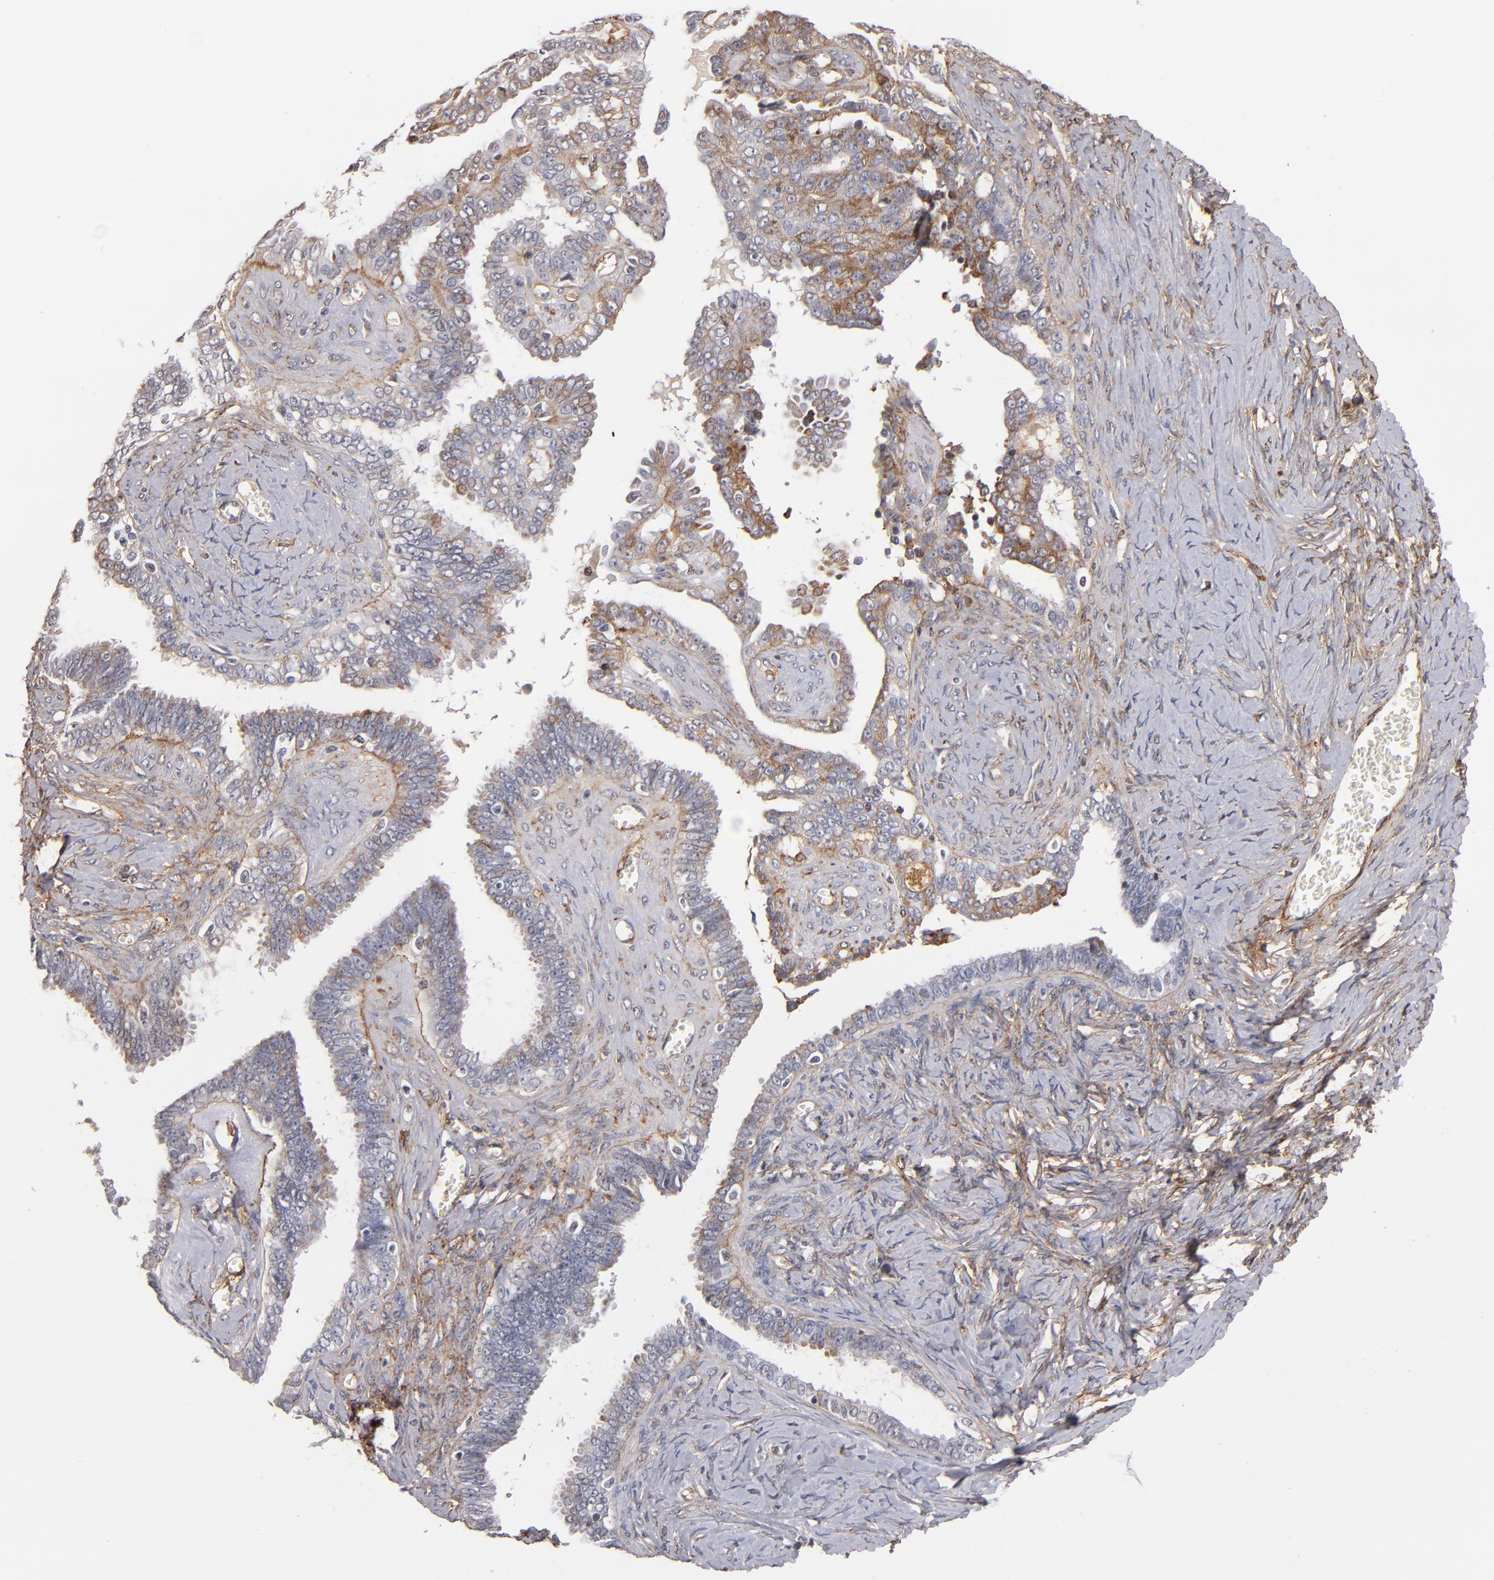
{"staining": {"intensity": "moderate", "quantity": "25%-75%", "location": "cytoplasmic/membranous"}, "tissue": "ovarian cancer", "cell_type": "Tumor cells", "image_type": "cancer", "snomed": [{"axis": "morphology", "description": "Cystadenocarcinoma, serous, NOS"}, {"axis": "topography", "description": "Ovary"}], "caption": "A histopathology image showing moderate cytoplasmic/membranous positivity in approximately 25%-75% of tumor cells in ovarian serous cystadenocarcinoma, as visualized by brown immunohistochemical staining.", "gene": "LAMC1", "patient": {"sex": "female", "age": 71}}